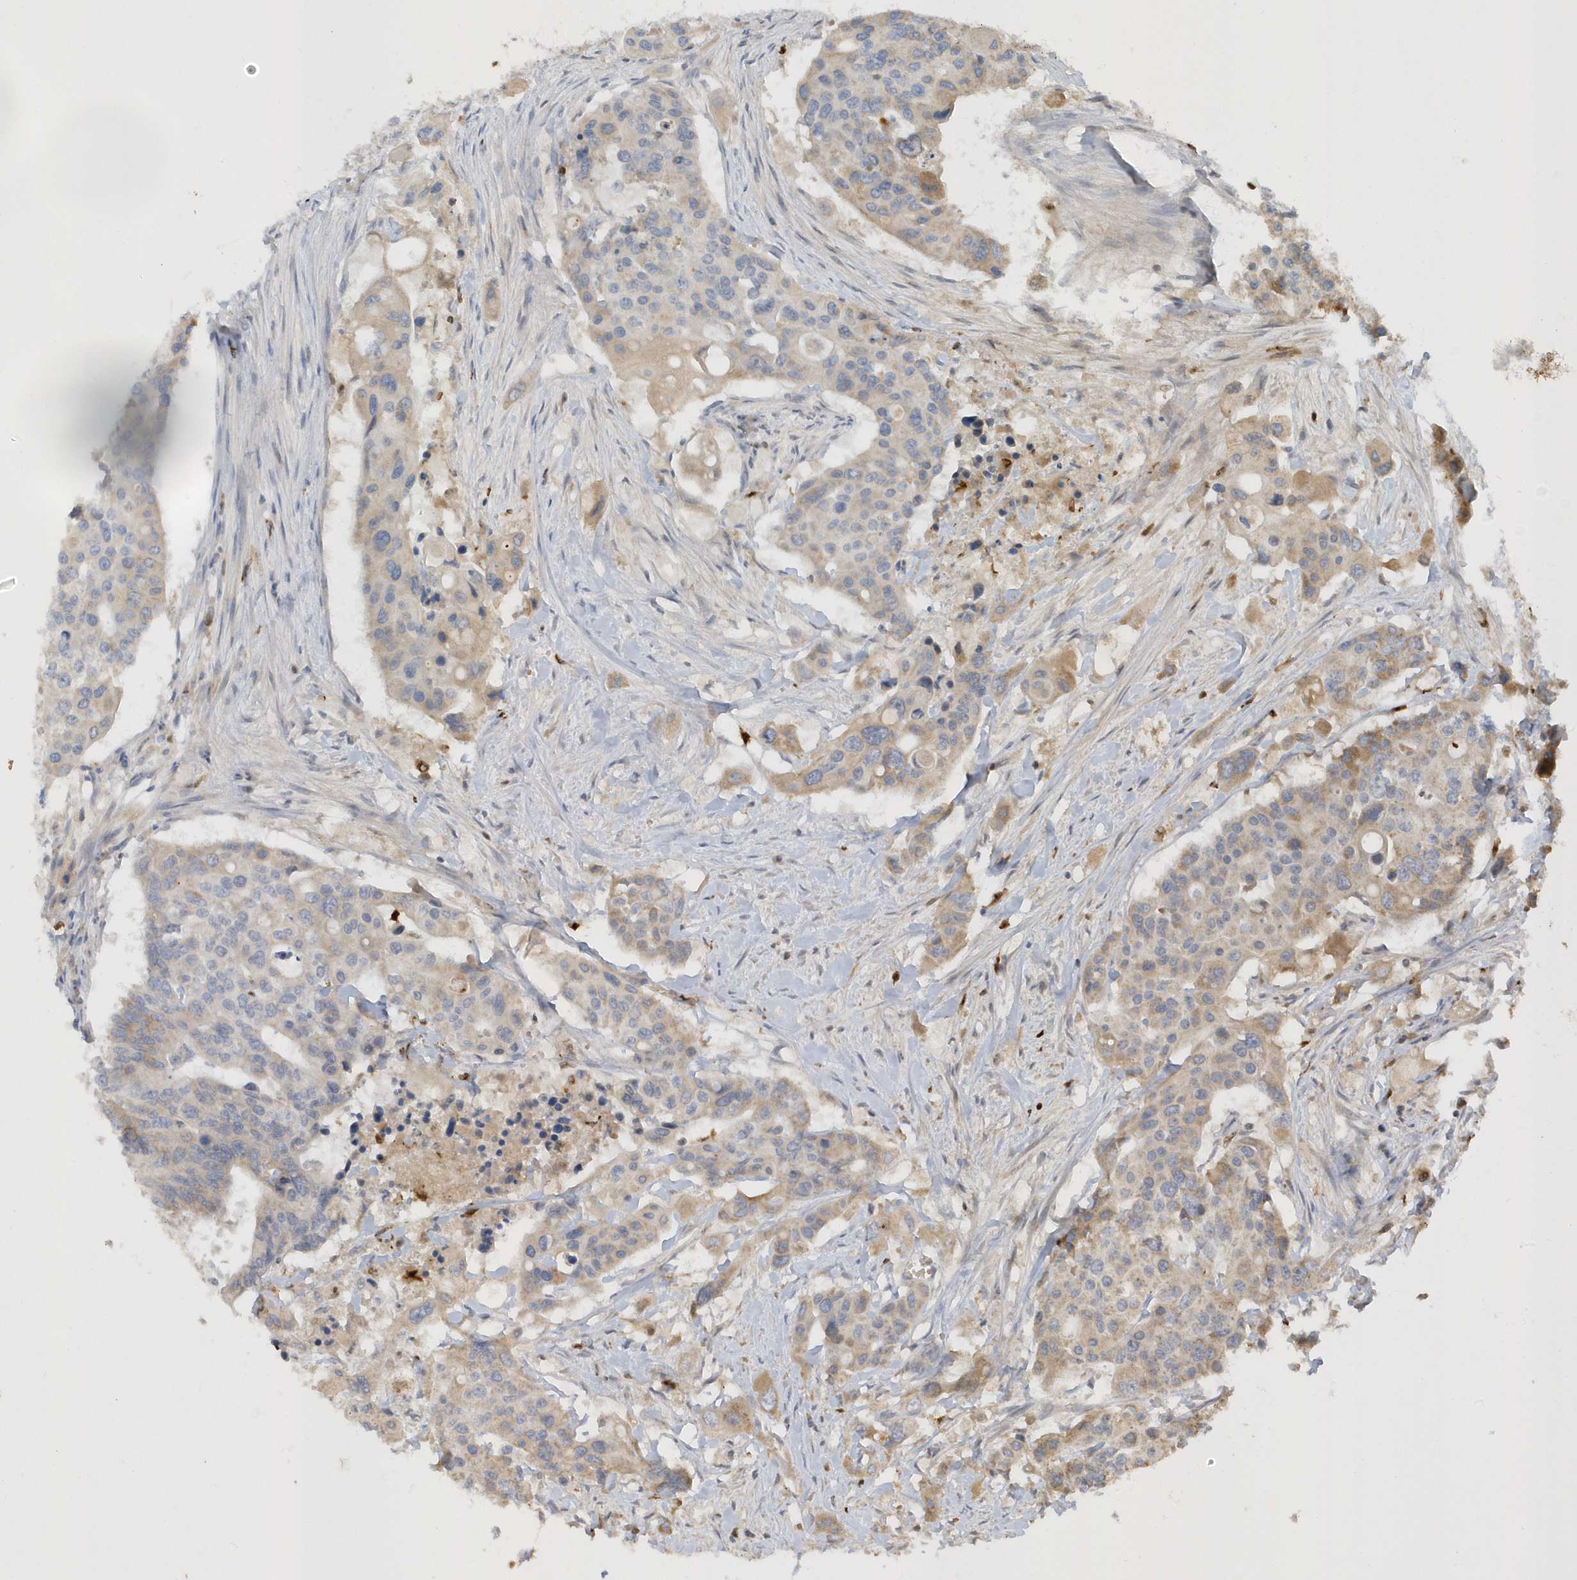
{"staining": {"intensity": "weak", "quantity": "<25%", "location": "cytoplasmic/membranous"}, "tissue": "colorectal cancer", "cell_type": "Tumor cells", "image_type": "cancer", "snomed": [{"axis": "morphology", "description": "Adenocarcinoma, NOS"}, {"axis": "topography", "description": "Colon"}], "caption": "Image shows no protein staining in tumor cells of colorectal cancer tissue. (IHC, brightfield microscopy, high magnification).", "gene": "DPP9", "patient": {"sex": "male", "age": 77}}